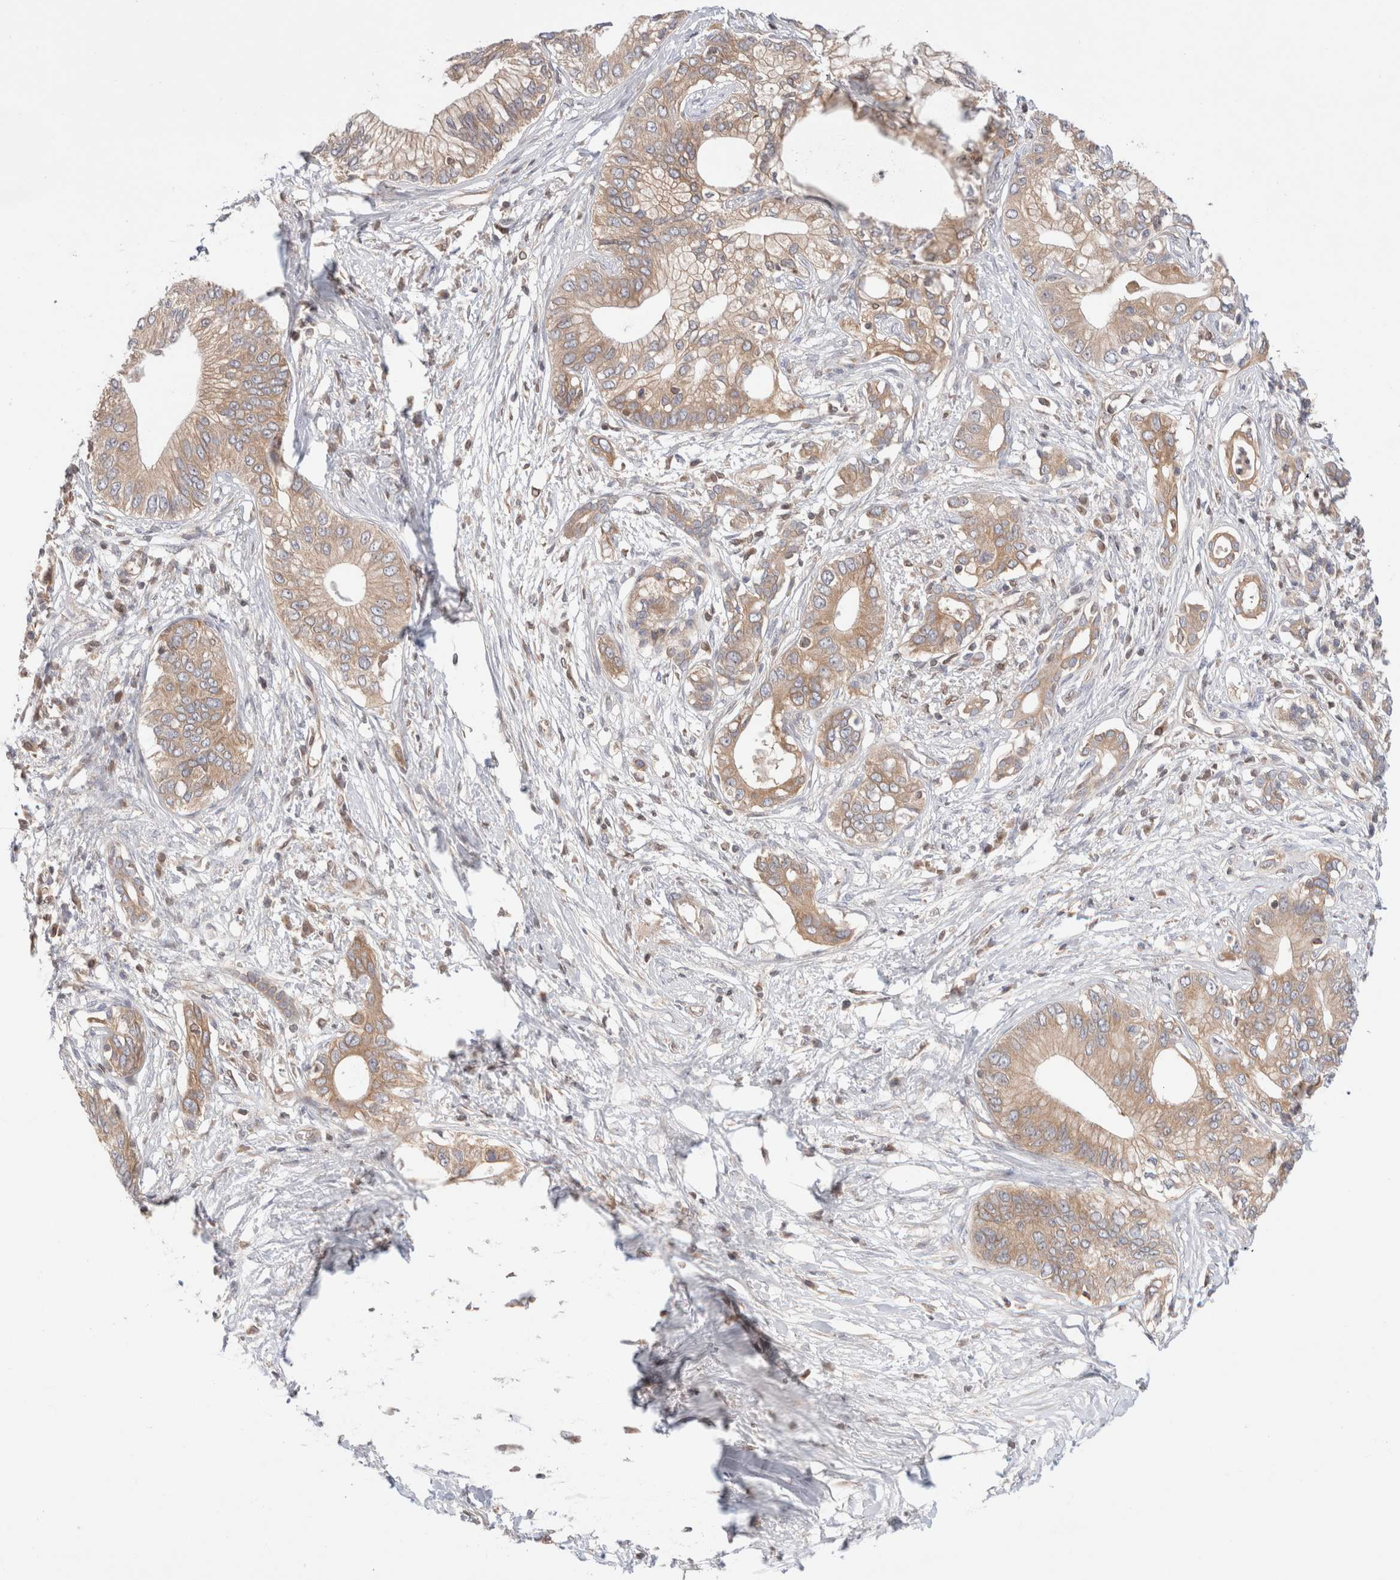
{"staining": {"intensity": "moderate", "quantity": ">75%", "location": "cytoplasmic/membranous"}, "tissue": "pancreatic cancer", "cell_type": "Tumor cells", "image_type": "cancer", "snomed": [{"axis": "morphology", "description": "Normal tissue, NOS"}, {"axis": "morphology", "description": "Adenocarcinoma, NOS"}, {"axis": "topography", "description": "Pancreas"}, {"axis": "topography", "description": "Peripheral nerve tissue"}], "caption": "DAB immunohistochemical staining of human adenocarcinoma (pancreatic) demonstrates moderate cytoplasmic/membranous protein expression in approximately >75% of tumor cells. (brown staining indicates protein expression, while blue staining denotes nuclei).", "gene": "SIKE1", "patient": {"sex": "male", "age": 59}}